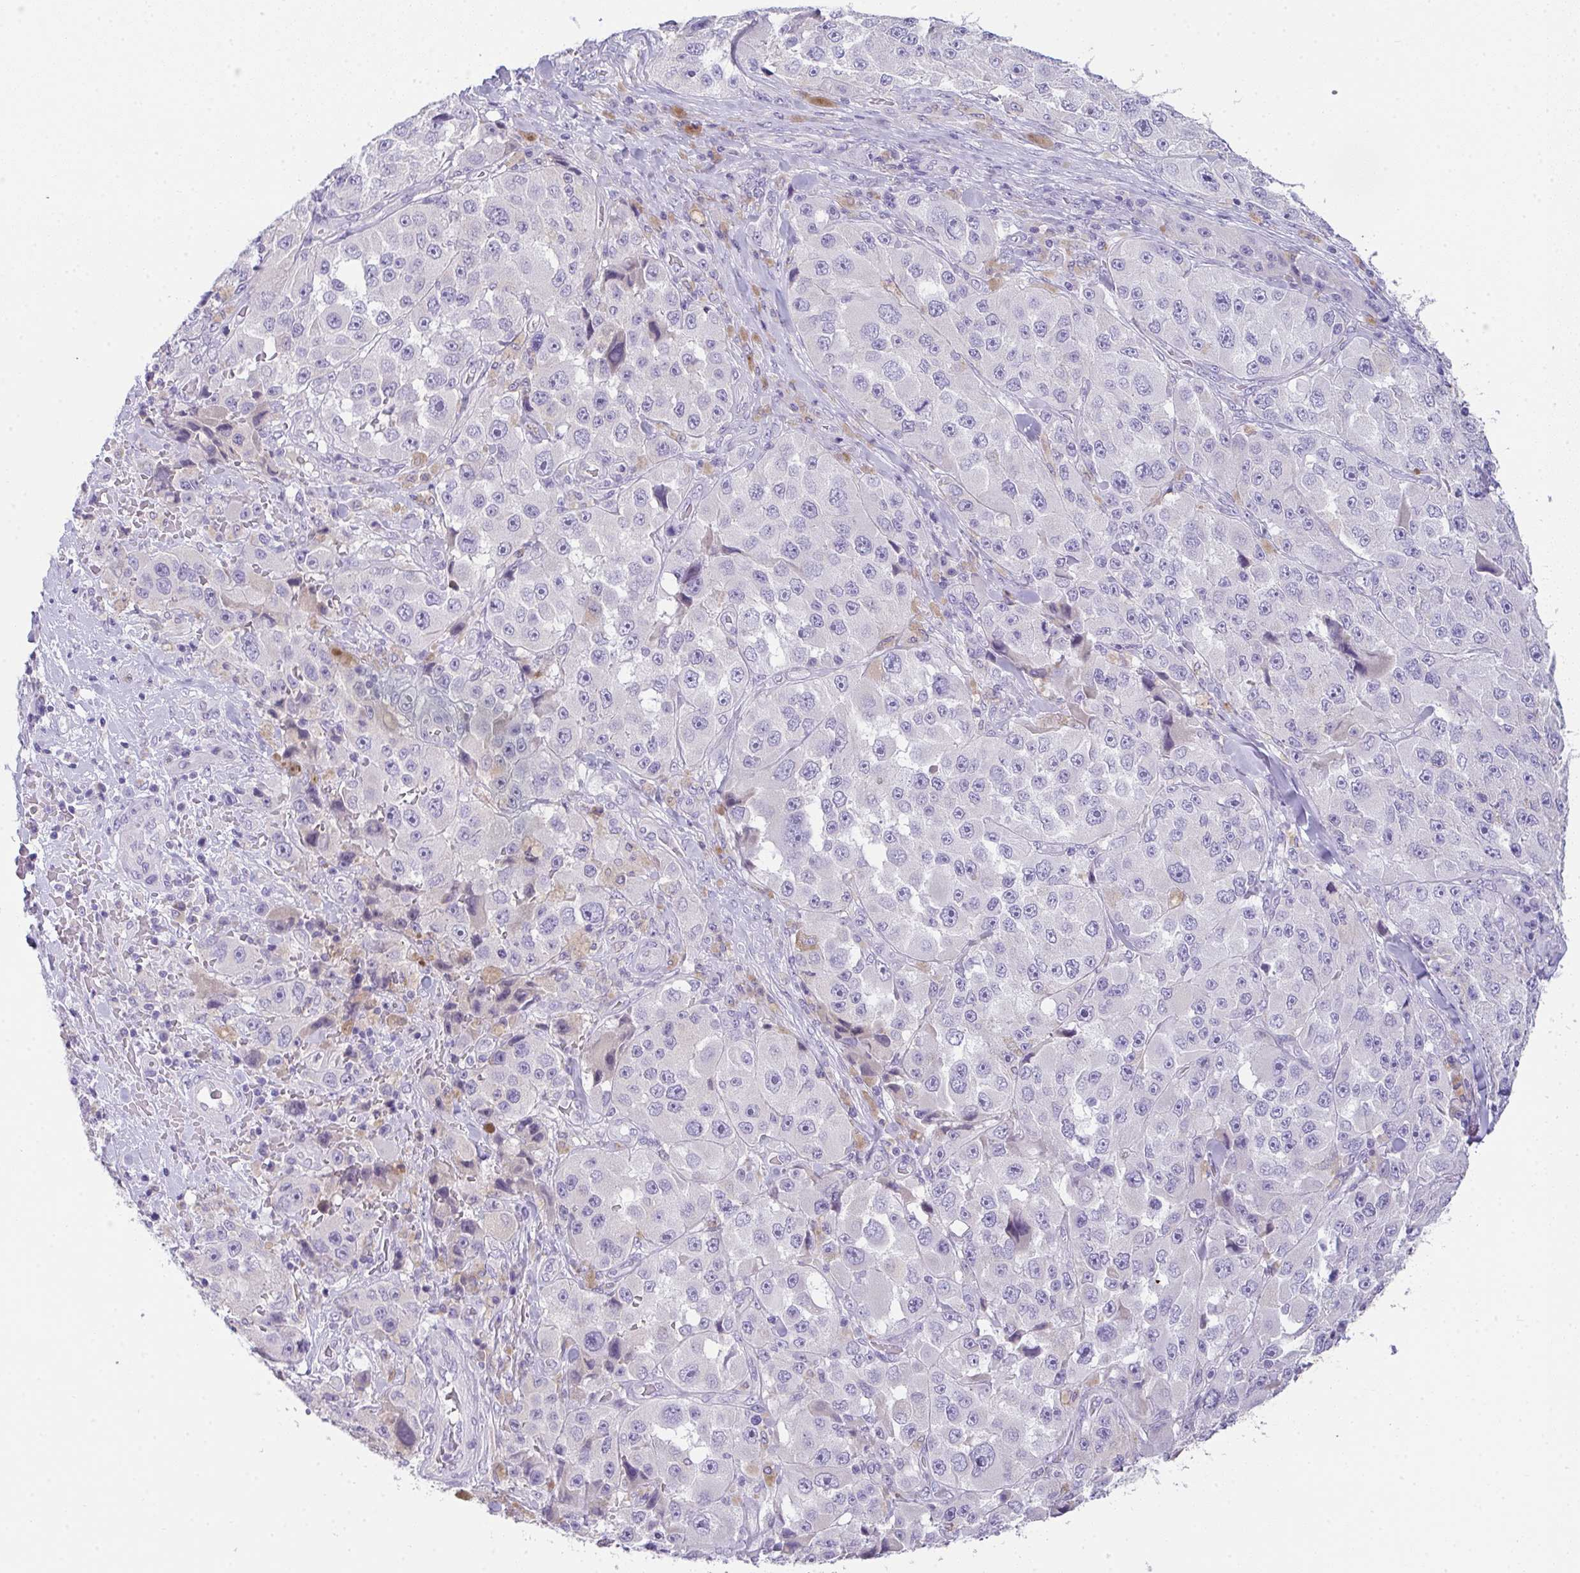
{"staining": {"intensity": "negative", "quantity": "none", "location": "none"}, "tissue": "melanoma", "cell_type": "Tumor cells", "image_type": "cancer", "snomed": [{"axis": "morphology", "description": "Malignant melanoma, Metastatic site"}, {"axis": "topography", "description": "Lymph node"}], "caption": "Immunohistochemistry (IHC) of melanoma exhibits no positivity in tumor cells. The staining is performed using DAB brown chromogen with nuclei counter-stained in using hematoxylin.", "gene": "COX7B", "patient": {"sex": "male", "age": 62}}